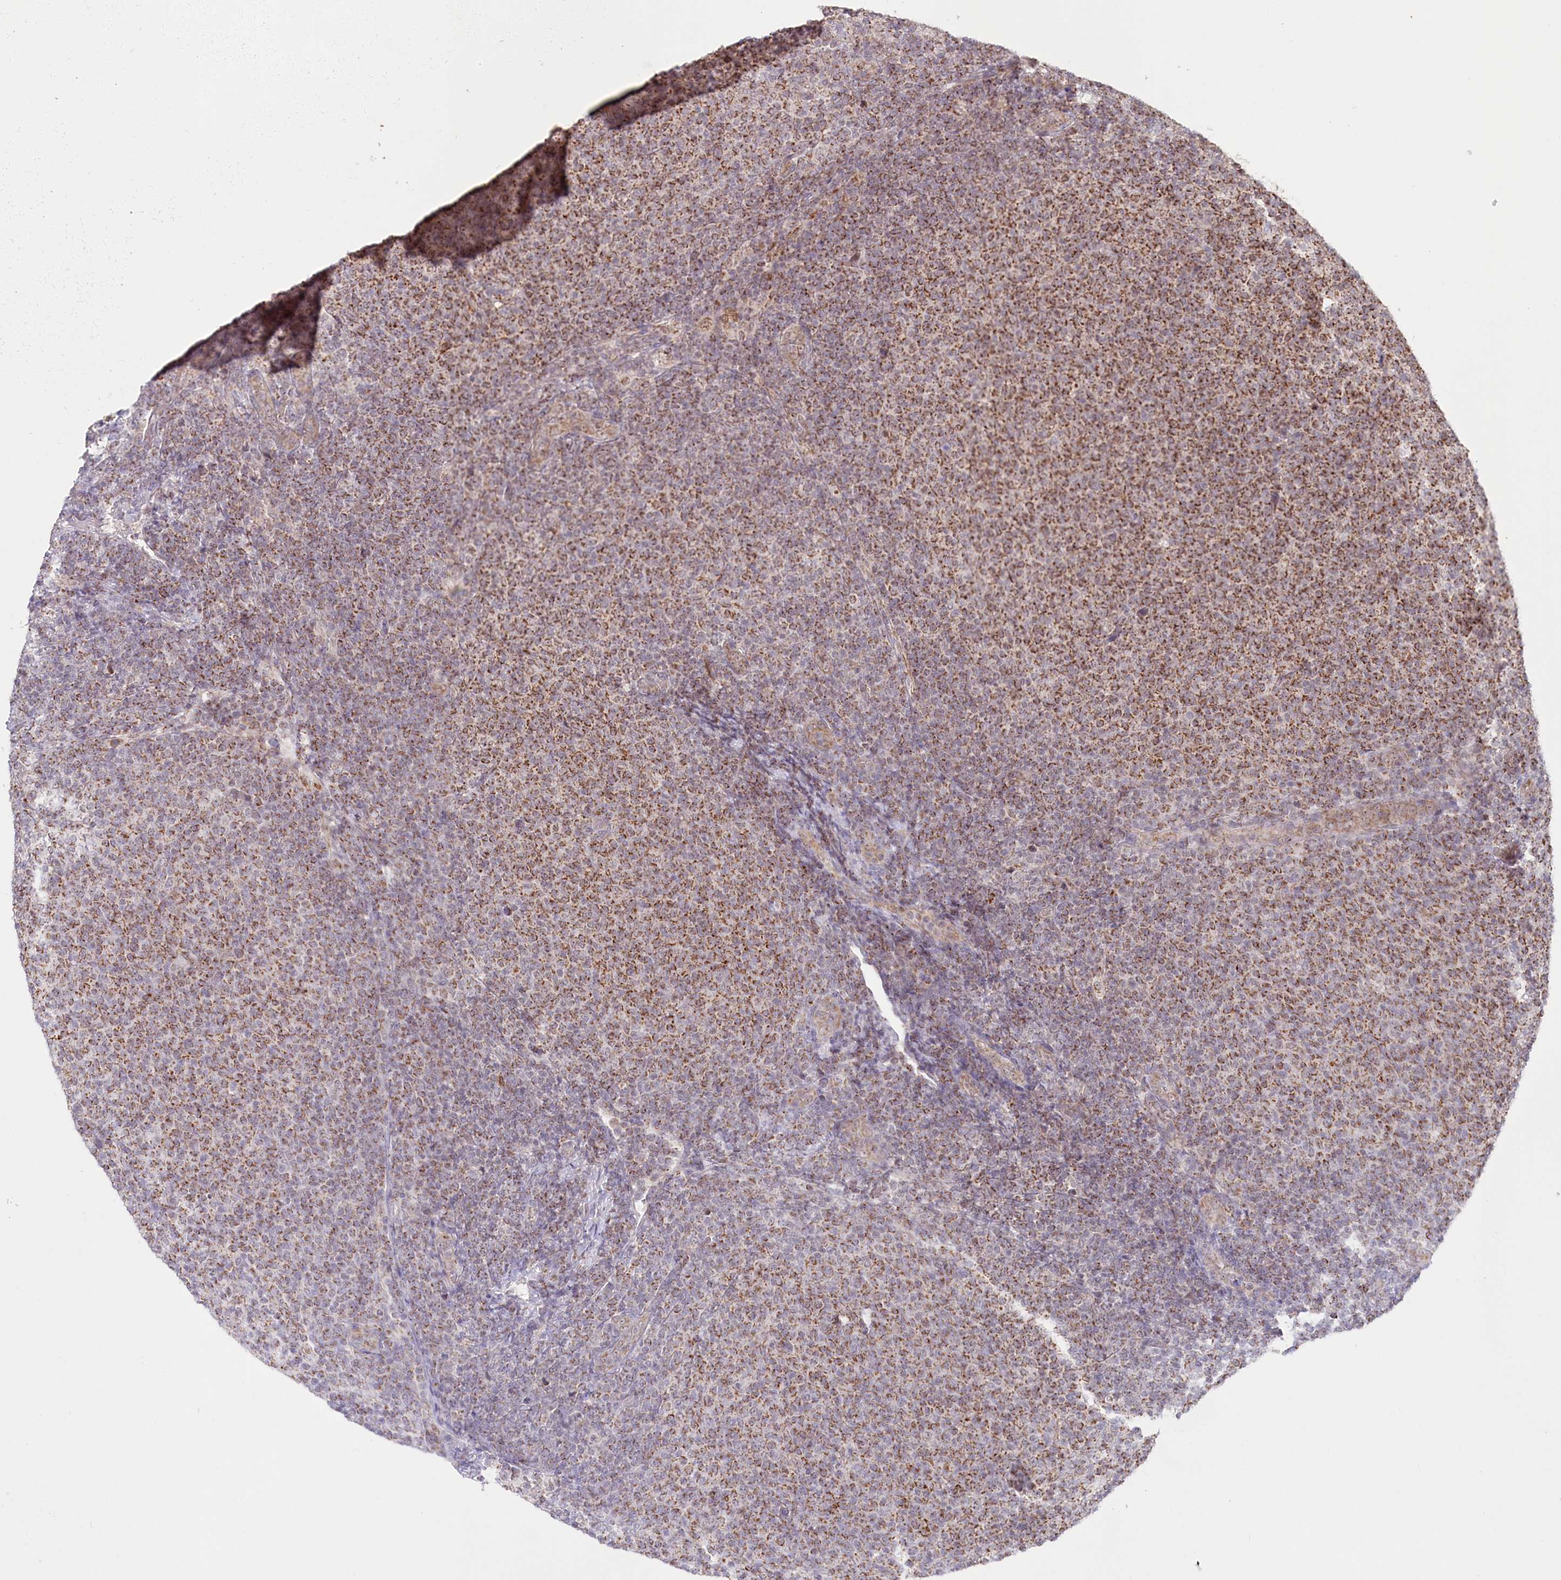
{"staining": {"intensity": "moderate", "quantity": ">75%", "location": "cytoplasmic/membranous"}, "tissue": "lymphoma", "cell_type": "Tumor cells", "image_type": "cancer", "snomed": [{"axis": "morphology", "description": "Malignant lymphoma, non-Hodgkin's type, Low grade"}, {"axis": "topography", "description": "Lymph node"}], "caption": "Moderate cytoplasmic/membranous protein staining is seen in about >75% of tumor cells in lymphoma.", "gene": "RTN4IP1", "patient": {"sex": "male", "age": 66}}